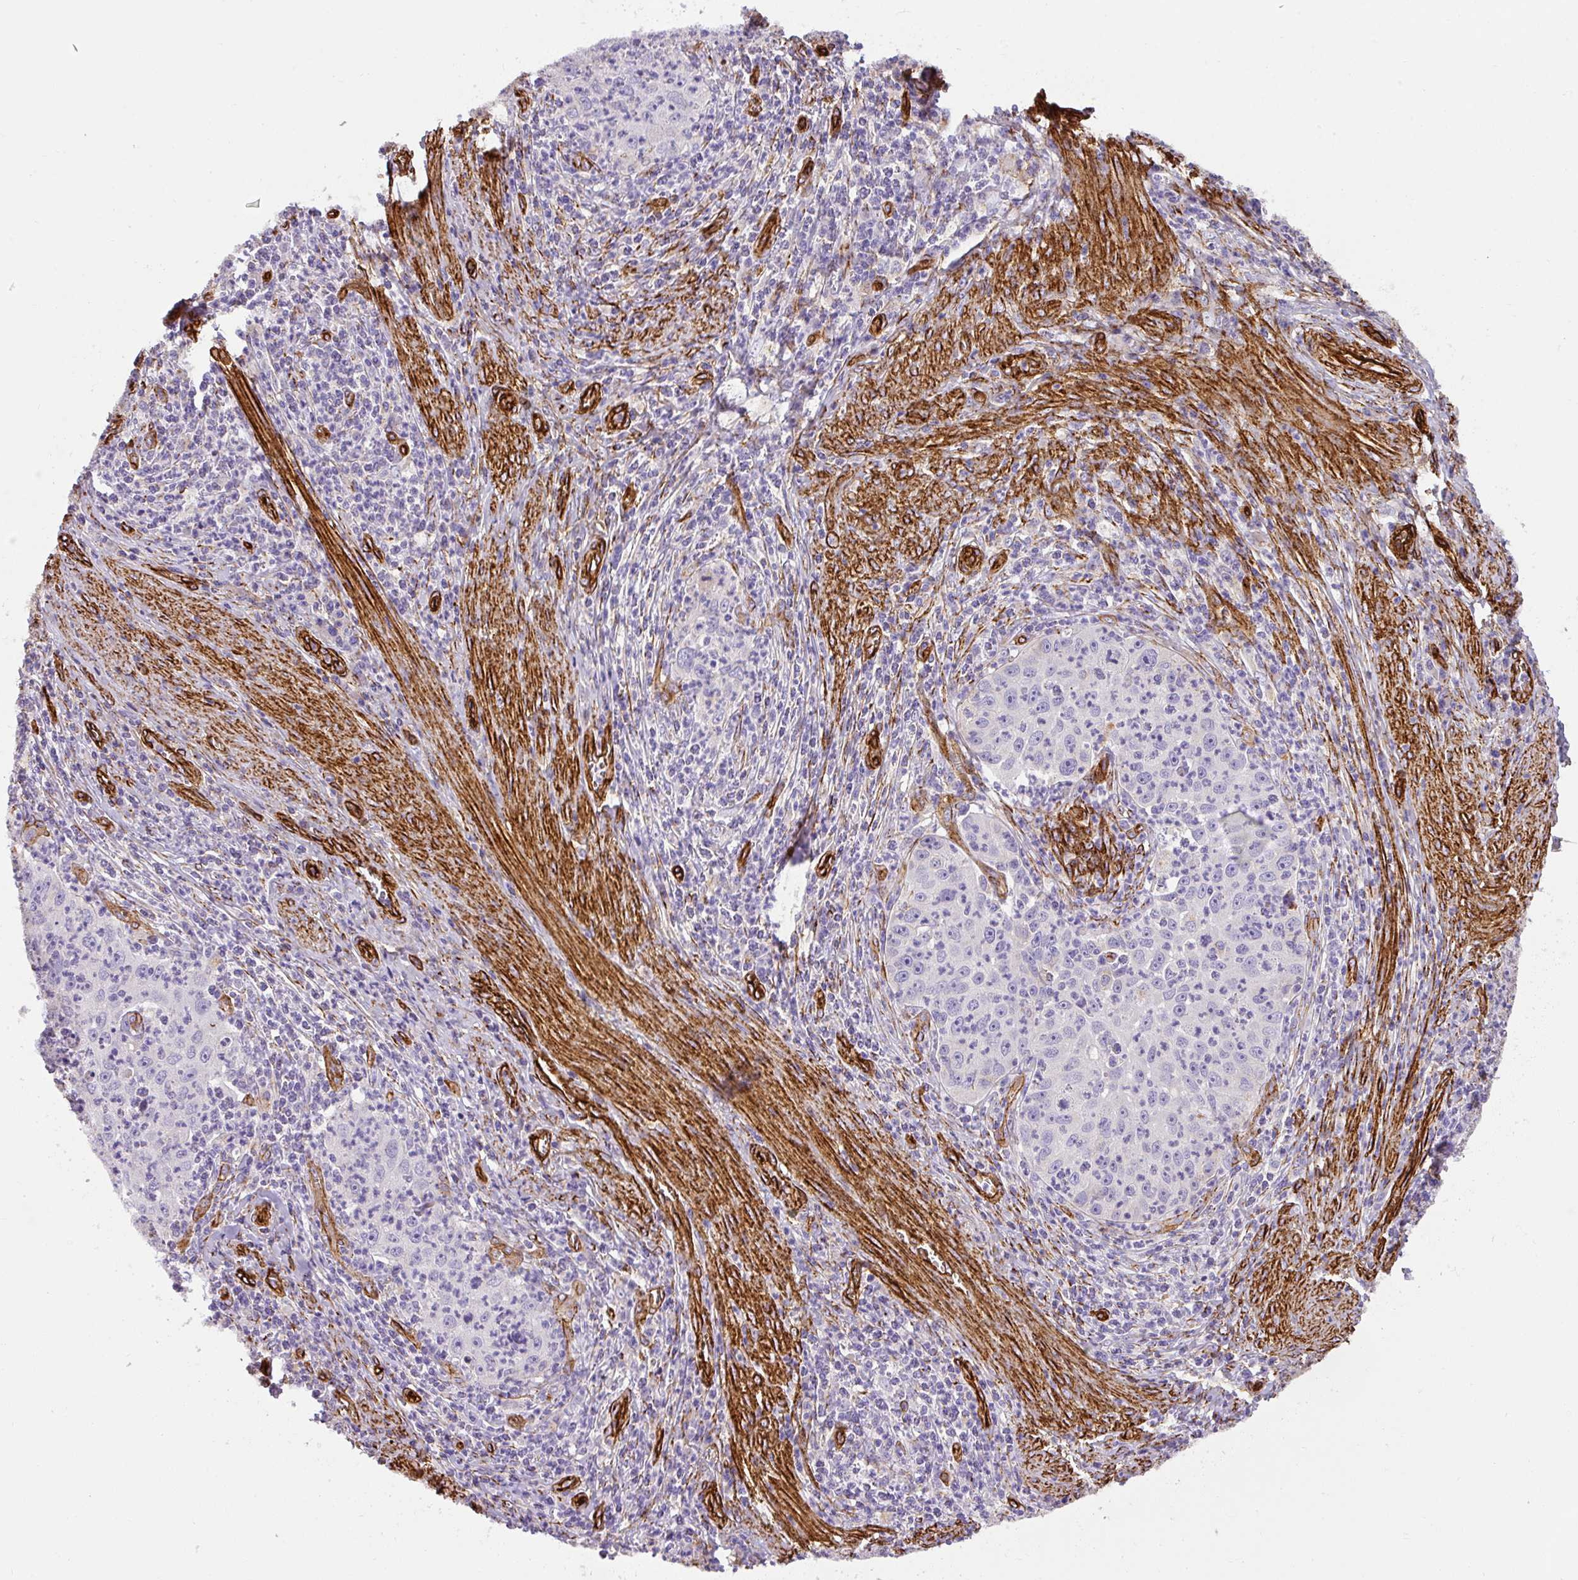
{"staining": {"intensity": "negative", "quantity": "none", "location": "none"}, "tissue": "cervical cancer", "cell_type": "Tumor cells", "image_type": "cancer", "snomed": [{"axis": "morphology", "description": "Squamous cell carcinoma, NOS"}, {"axis": "topography", "description": "Cervix"}], "caption": "Tumor cells are negative for brown protein staining in squamous cell carcinoma (cervical). (Stains: DAB IHC with hematoxylin counter stain, Microscopy: brightfield microscopy at high magnification).", "gene": "SLC25A17", "patient": {"sex": "female", "age": 30}}